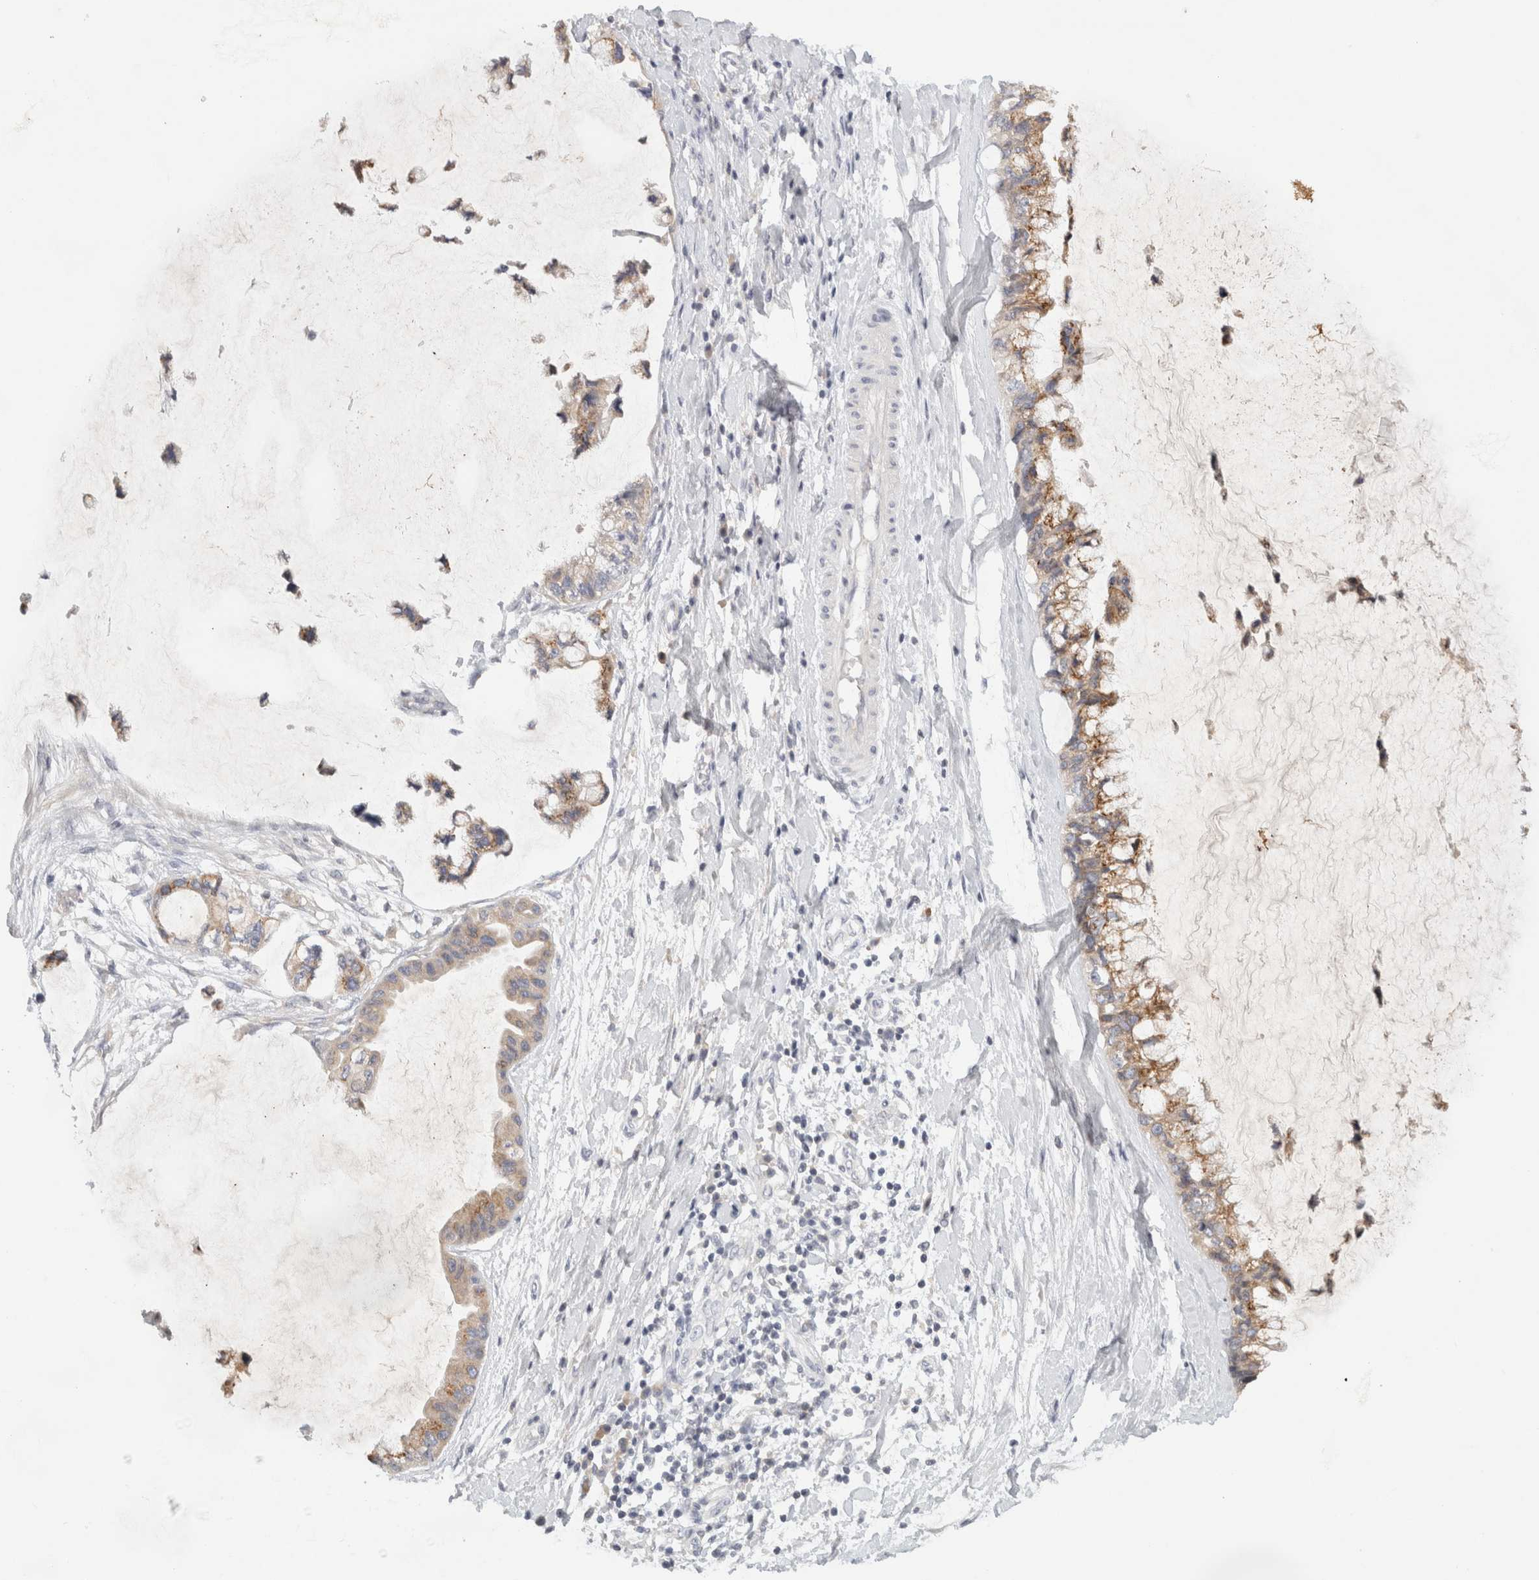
{"staining": {"intensity": "moderate", "quantity": ">75%", "location": "cytoplasmic/membranous"}, "tissue": "ovarian cancer", "cell_type": "Tumor cells", "image_type": "cancer", "snomed": [{"axis": "morphology", "description": "Cystadenocarcinoma, mucinous, NOS"}, {"axis": "topography", "description": "Ovary"}], "caption": "Immunohistochemical staining of human ovarian mucinous cystadenocarcinoma exhibits medium levels of moderate cytoplasmic/membranous expression in about >75% of tumor cells.", "gene": "STK31", "patient": {"sex": "female", "age": 39}}